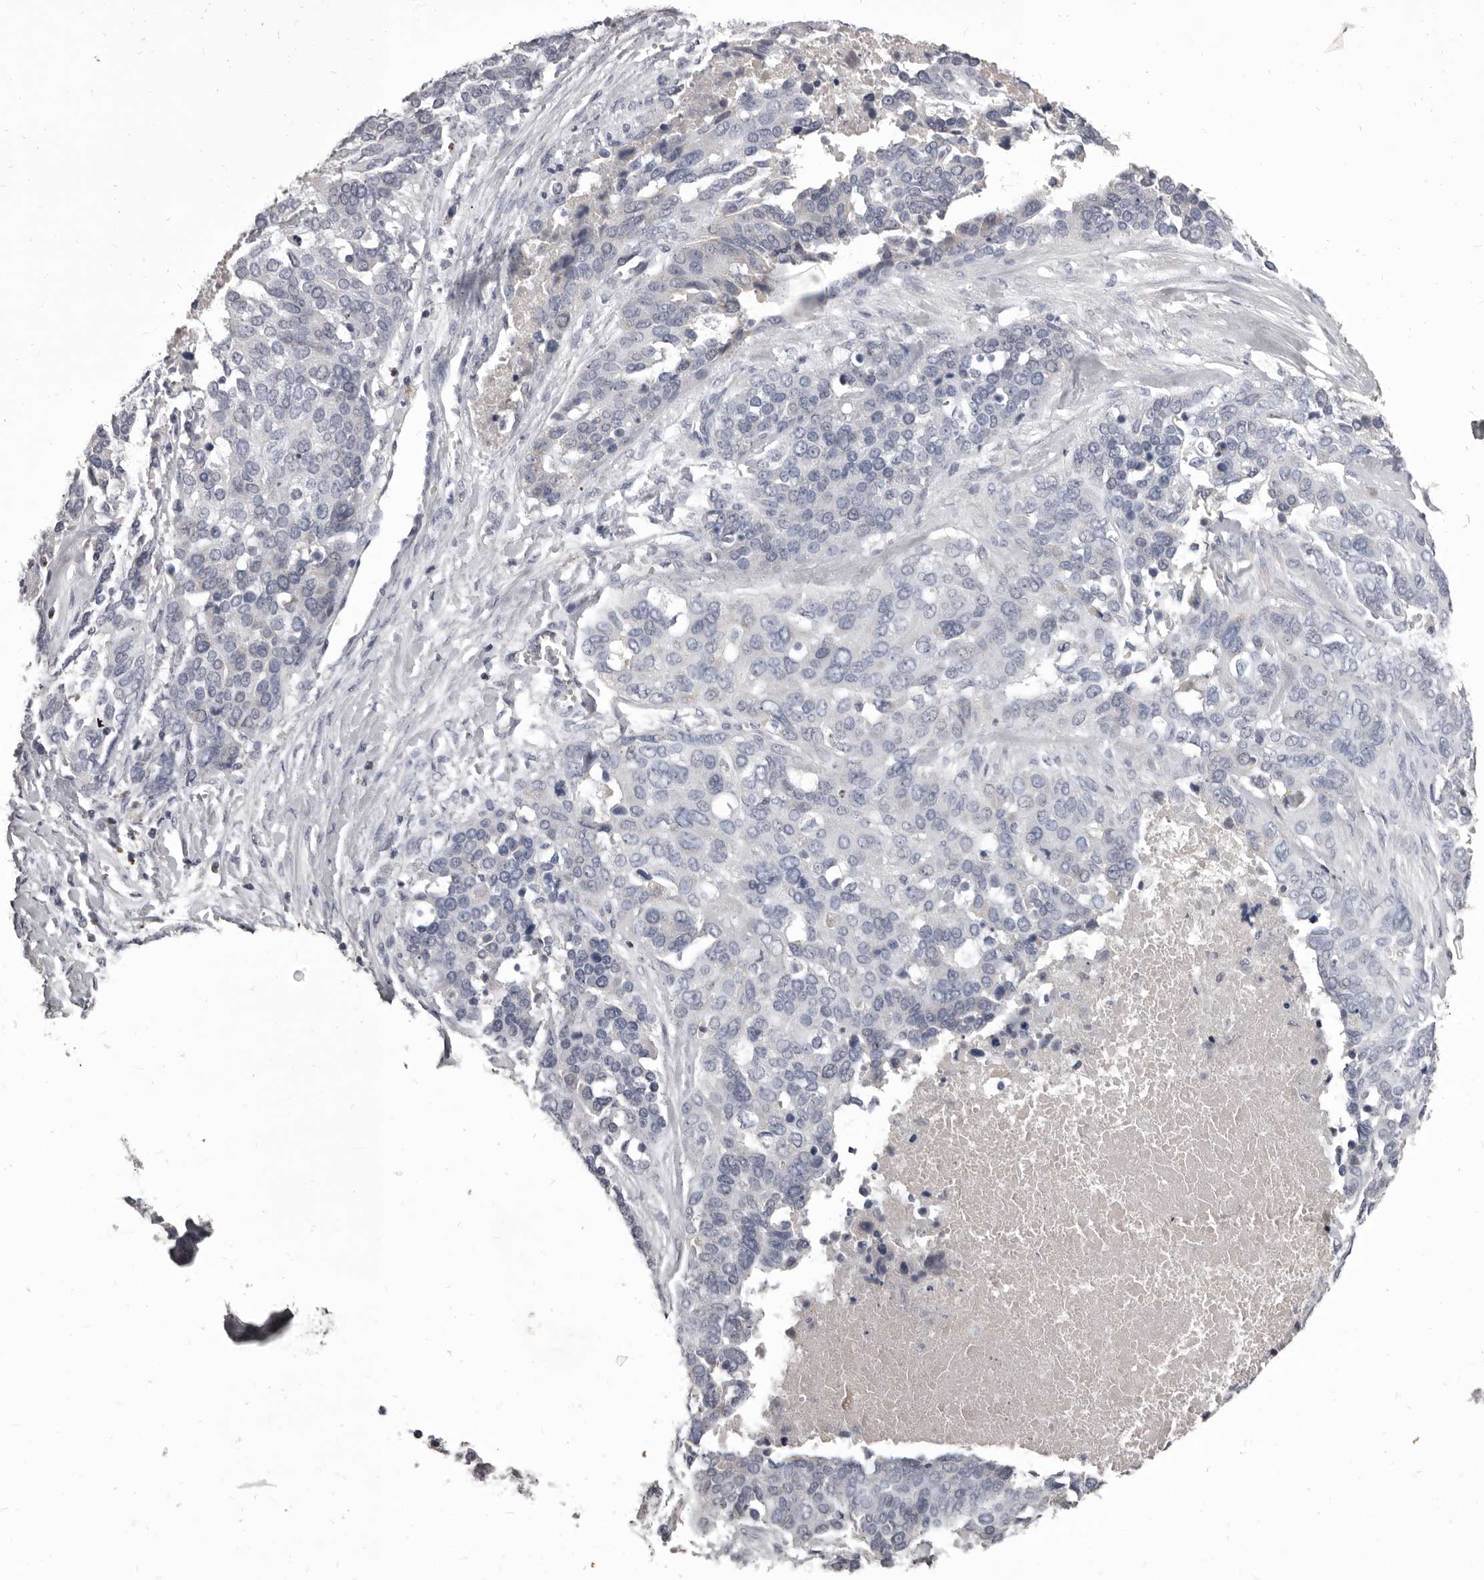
{"staining": {"intensity": "negative", "quantity": "none", "location": "none"}, "tissue": "ovarian cancer", "cell_type": "Tumor cells", "image_type": "cancer", "snomed": [{"axis": "morphology", "description": "Cystadenocarcinoma, serous, NOS"}, {"axis": "topography", "description": "Ovary"}], "caption": "Protein analysis of ovarian serous cystadenocarcinoma demonstrates no significant staining in tumor cells.", "gene": "GZMH", "patient": {"sex": "female", "age": 44}}